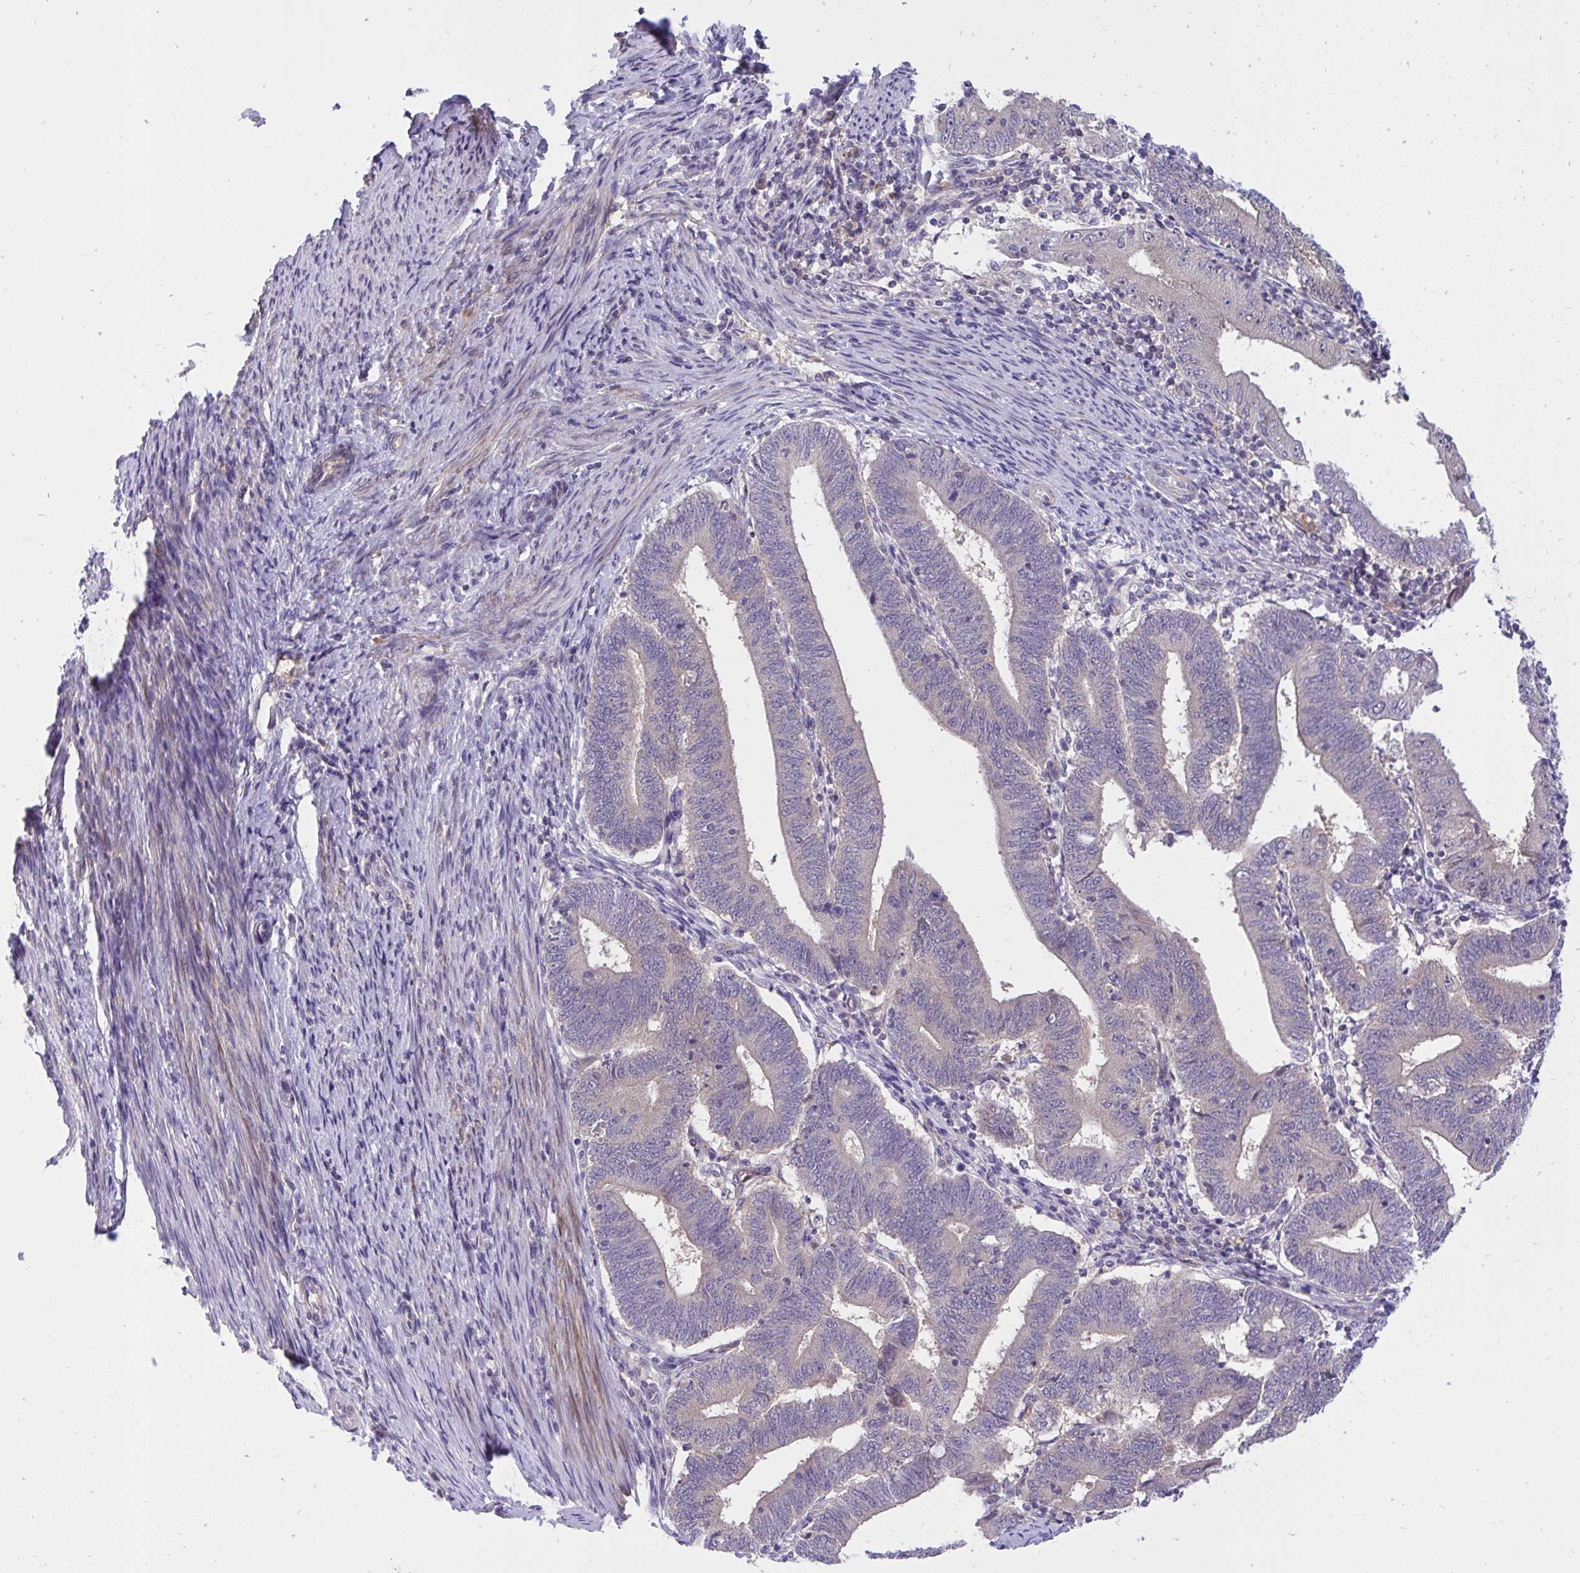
{"staining": {"intensity": "weak", "quantity": "<25%", "location": "cytoplasmic/membranous"}, "tissue": "endometrial cancer", "cell_type": "Tumor cells", "image_type": "cancer", "snomed": [{"axis": "morphology", "description": "Adenocarcinoma, NOS"}, {"axis": "topography", "description": "Endometrium"}], "caption": "High magnification brightfield microscopy of endometrial cancer (adenocarcinoma) stained with DAB (3,3'-diaminobenzidine) (brown) and counterstained with hematoxylin (blue): tumor cells show no significant positivity. The staining is performed using DAB (3,3'-diaminobenzidine) brown chromogen with nuclei counter-stained in using hematoxylin.", "gene": "C19orf54", "patient": {"sex": "female", "age": 70}}